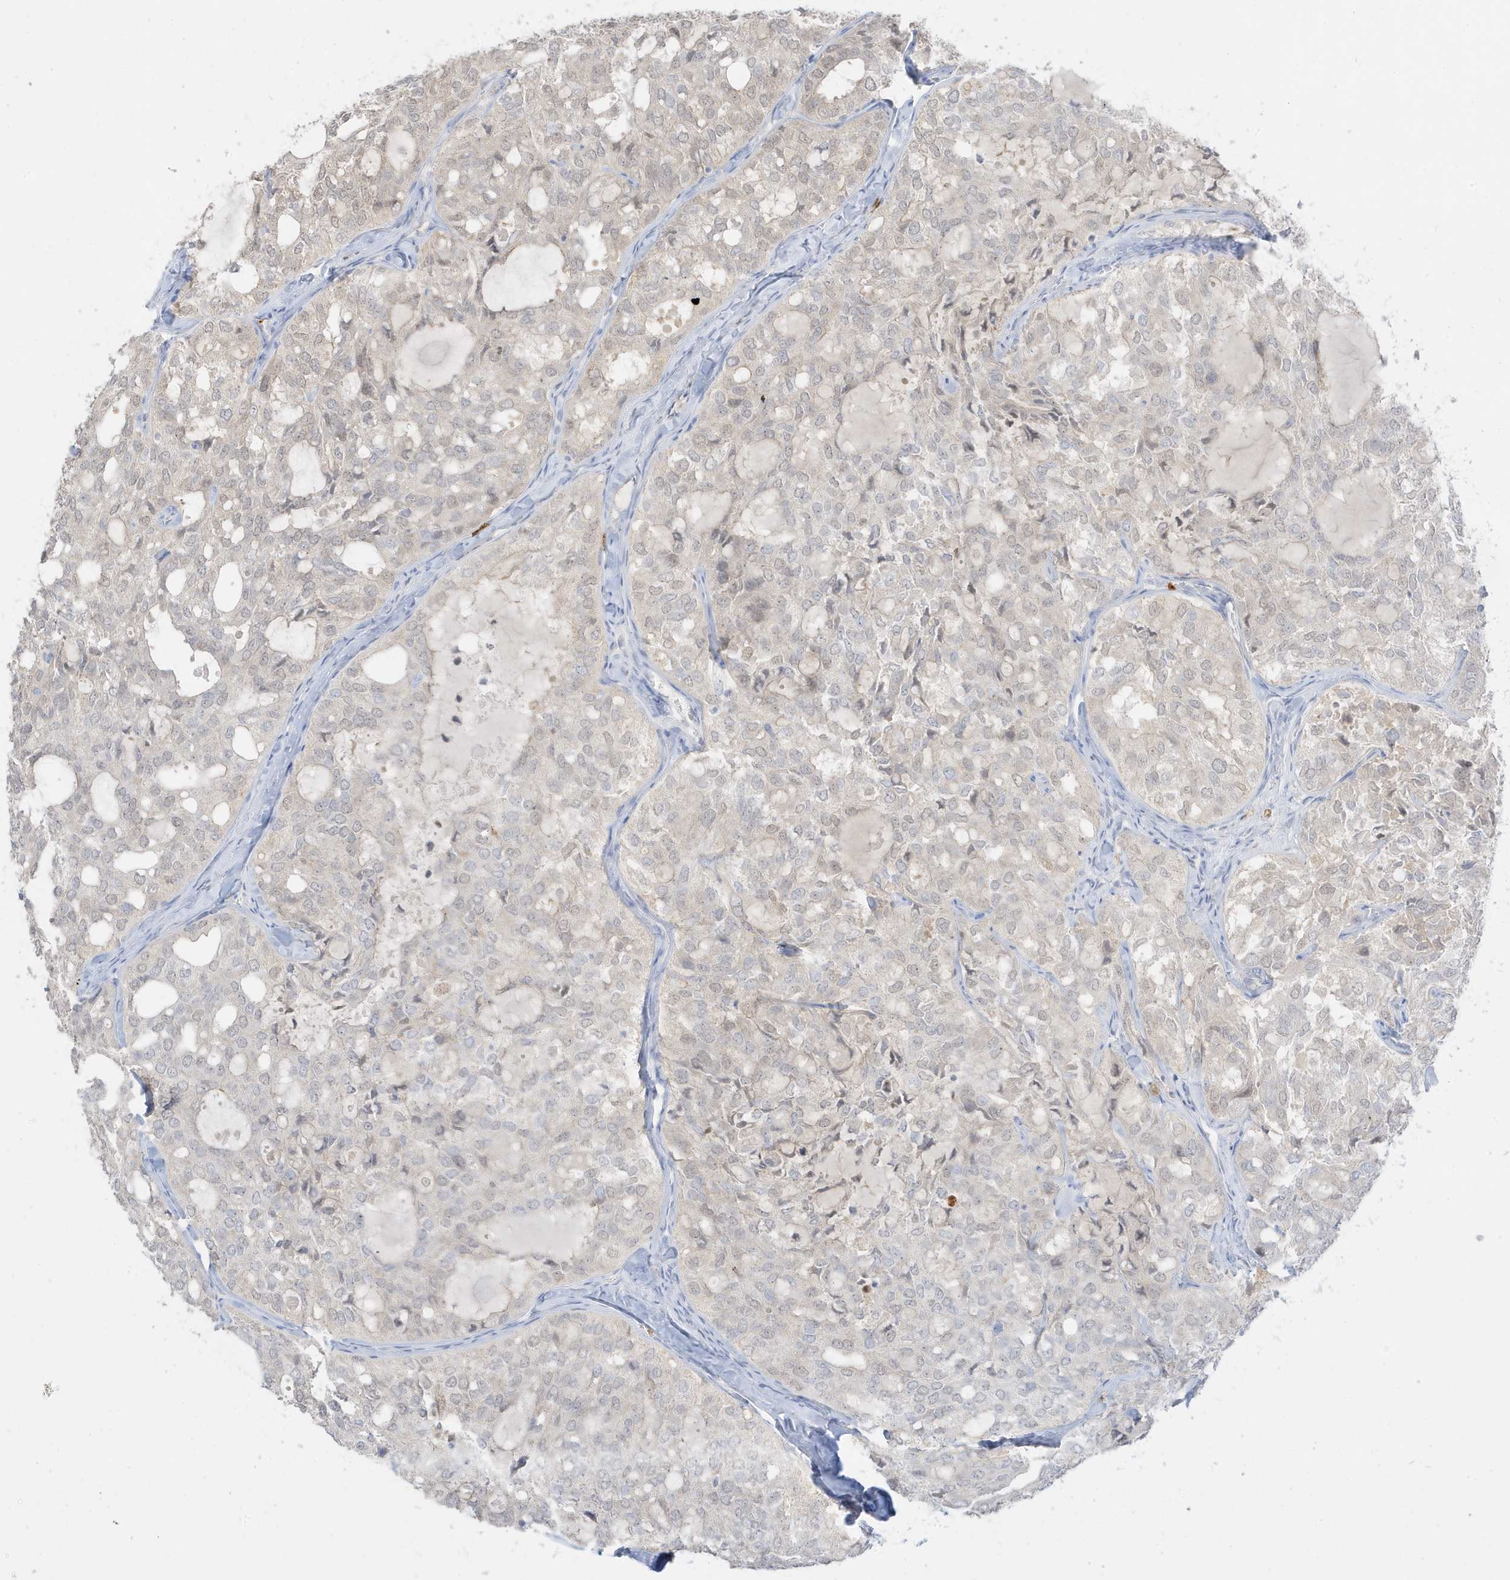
{"staining": {"intensity": "weak", "quantity": "<25%", "location": "nuclear"}, "tissue": "thyroid cancer", "cell_type": "Tumor cells", "image_type": "cancer", "snomed": [{"axis": "morphology", "description": "Follicular adenoma carcinoma, NOS"}, {"axis": "topography", "description": "Thyroid gland"}], "caption": "This image is of thyroid cancer stained with IHC to label a protein in brown with the nuclei are counter-stained blue. There is no expression in tumor cells.", "gene": "GCA", "patient": {"sex": "male", "age": 75}}